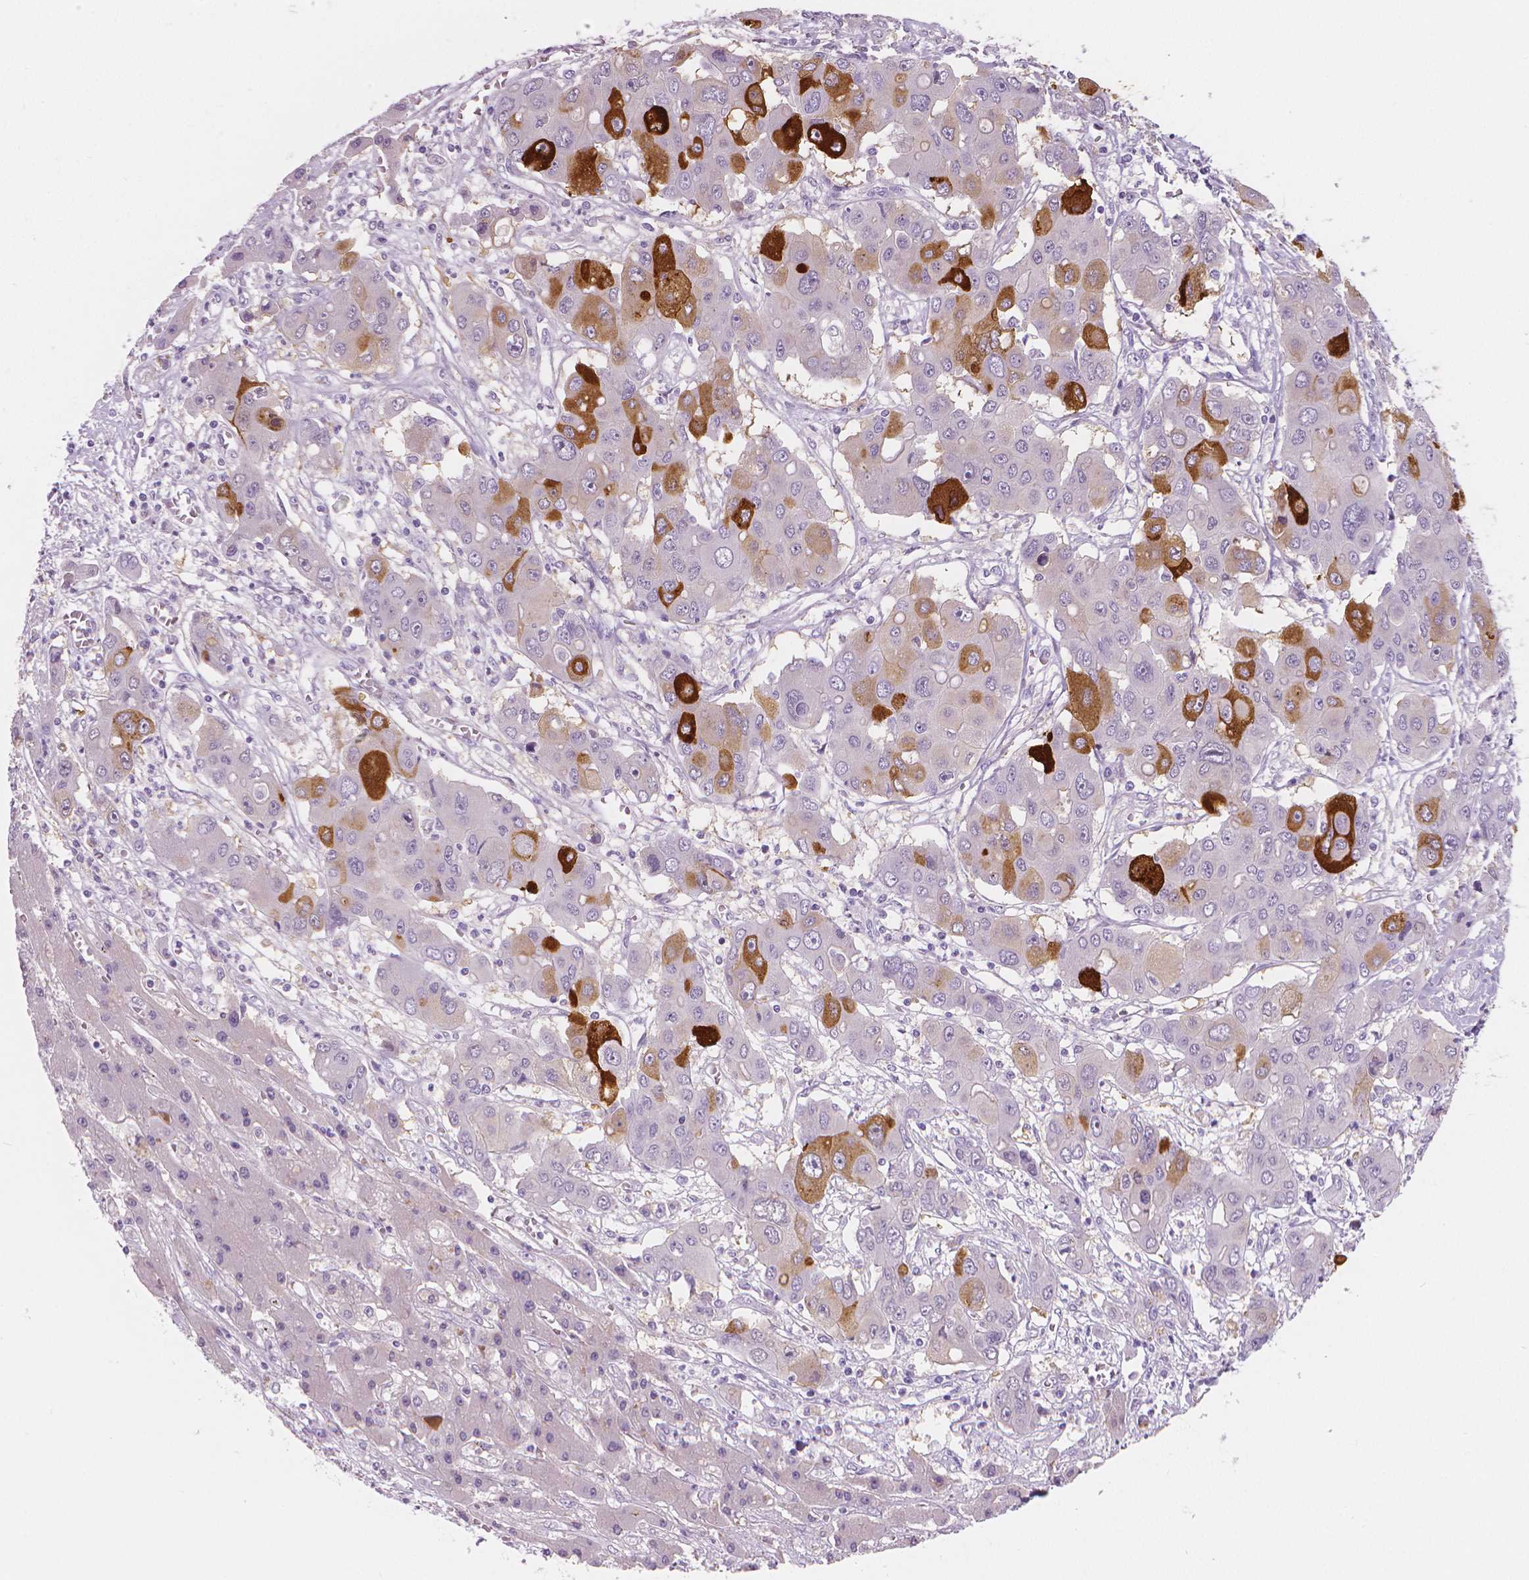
{"staining": {"intensity": "negative", "quantity": "none", "location": "none"}, "tissue": "liver cancer", "cell_type": "Tumor cells", "image_type": "cancer", "snomed": [{"axis": "morphology", "description": "Cholangiocarcinoma"}, {"axis": "topography", "description": "Liver"}], "caption": "This is an IHC photomicrograph of human liver cancer (cholangiocarcinoma). There is no expression in tumor cells.", "gene": "APOA4", "patient": {"sex": "male", "age": 67}}